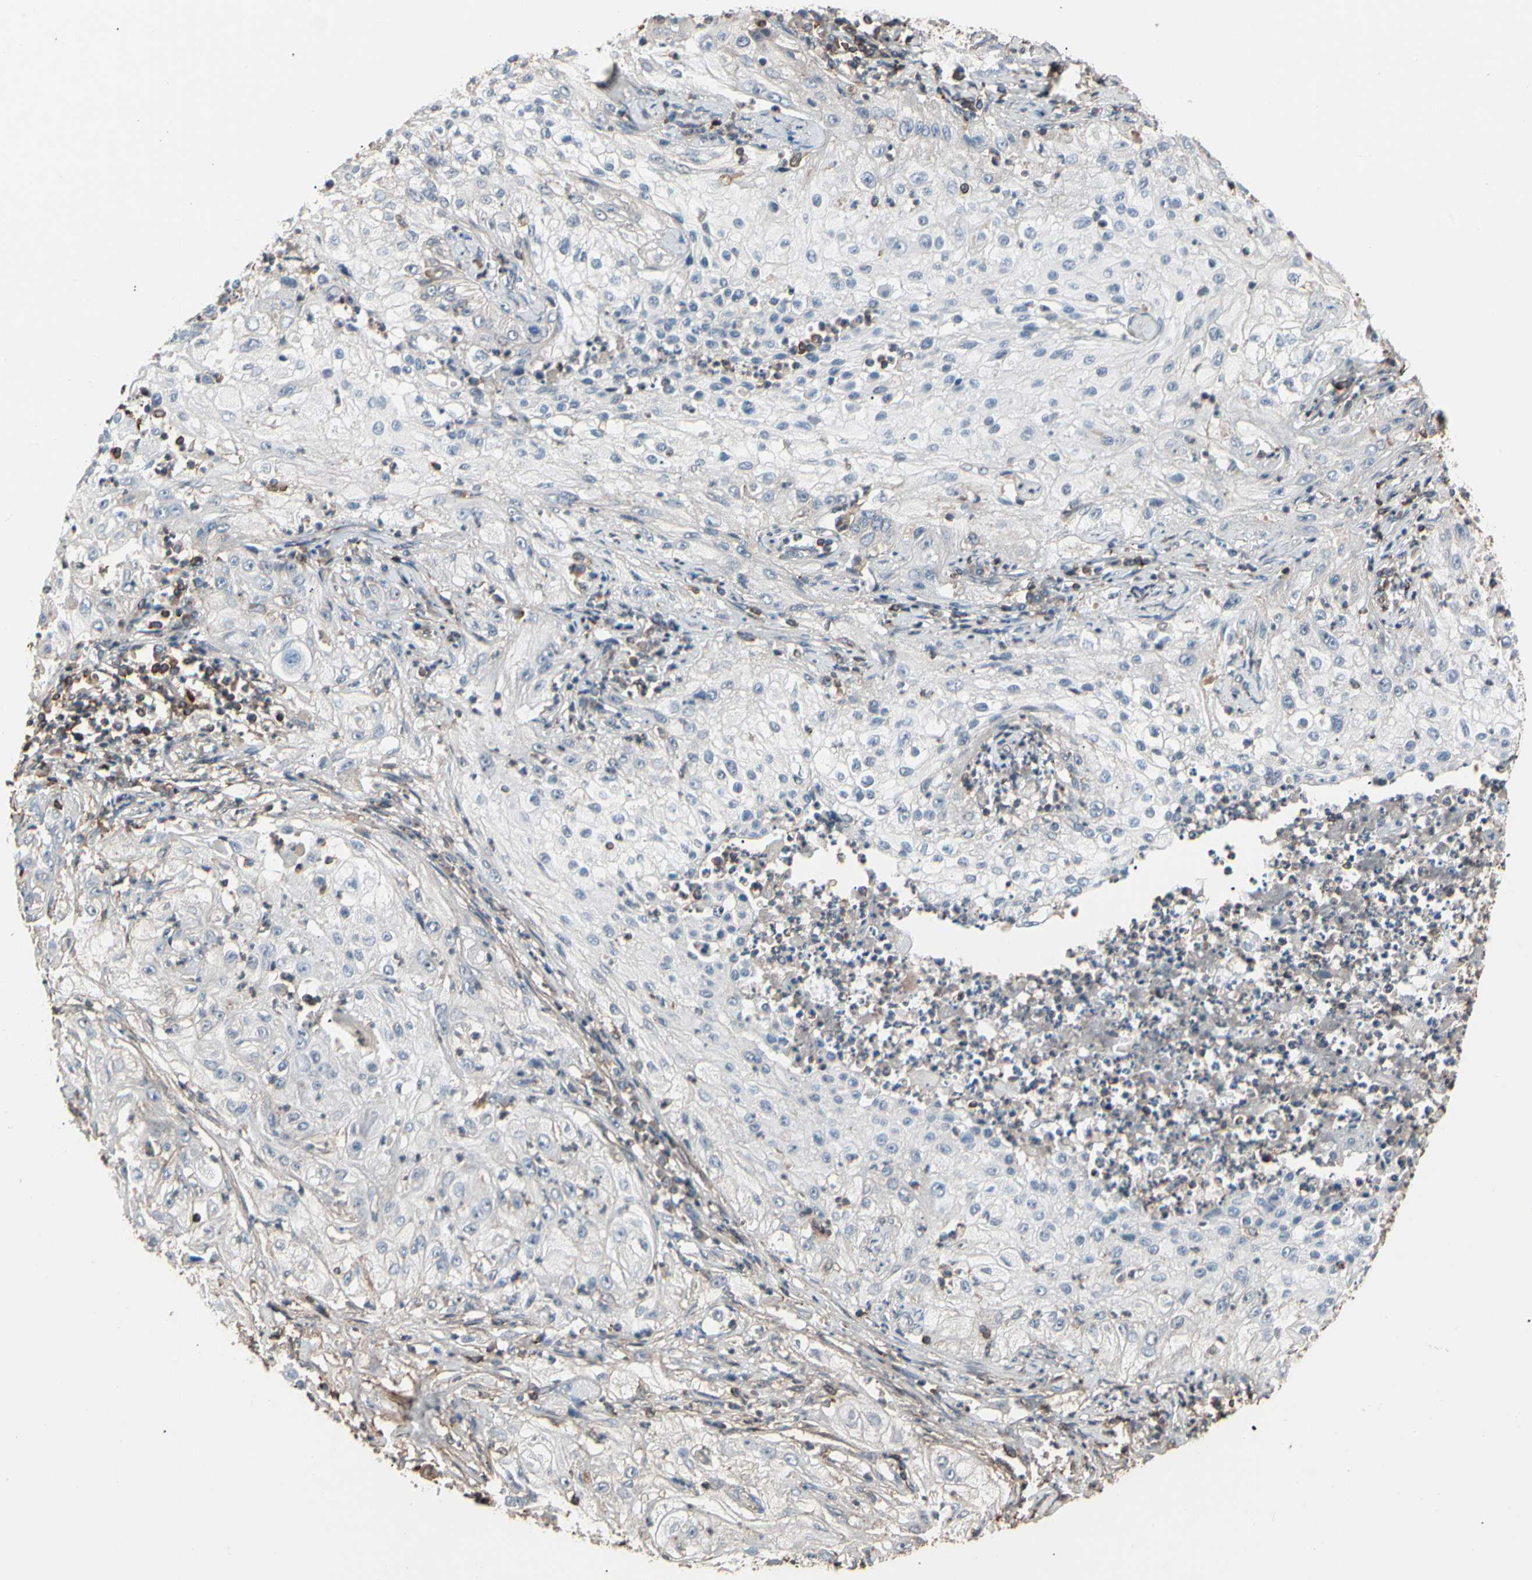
{"staining": {"intensity": "weak", "quantity": "<25%", "location": "cytoplasmic/membranous"}, "tissue": "lung cancer", "cell_type": "Tumor cells", "image_type": "cancer", "snomed": [{"axis": "morphology", "description": "Inflammation, NOS"}, {"axis": "morphology", "description": "Squamous cell carcinoma, NOS"}, {"axis": "topography", "description": "Lymph node"}, {"axis": "topography", "description": "Soft tissue"}, {"axis": "topography", "description": "Lung"}], "caption": "This is an IHC image of human lung cancer. There is no expression in tumor cells.", "gene": "MAPK13", "patient": {"sex": "male", "age": 66}}